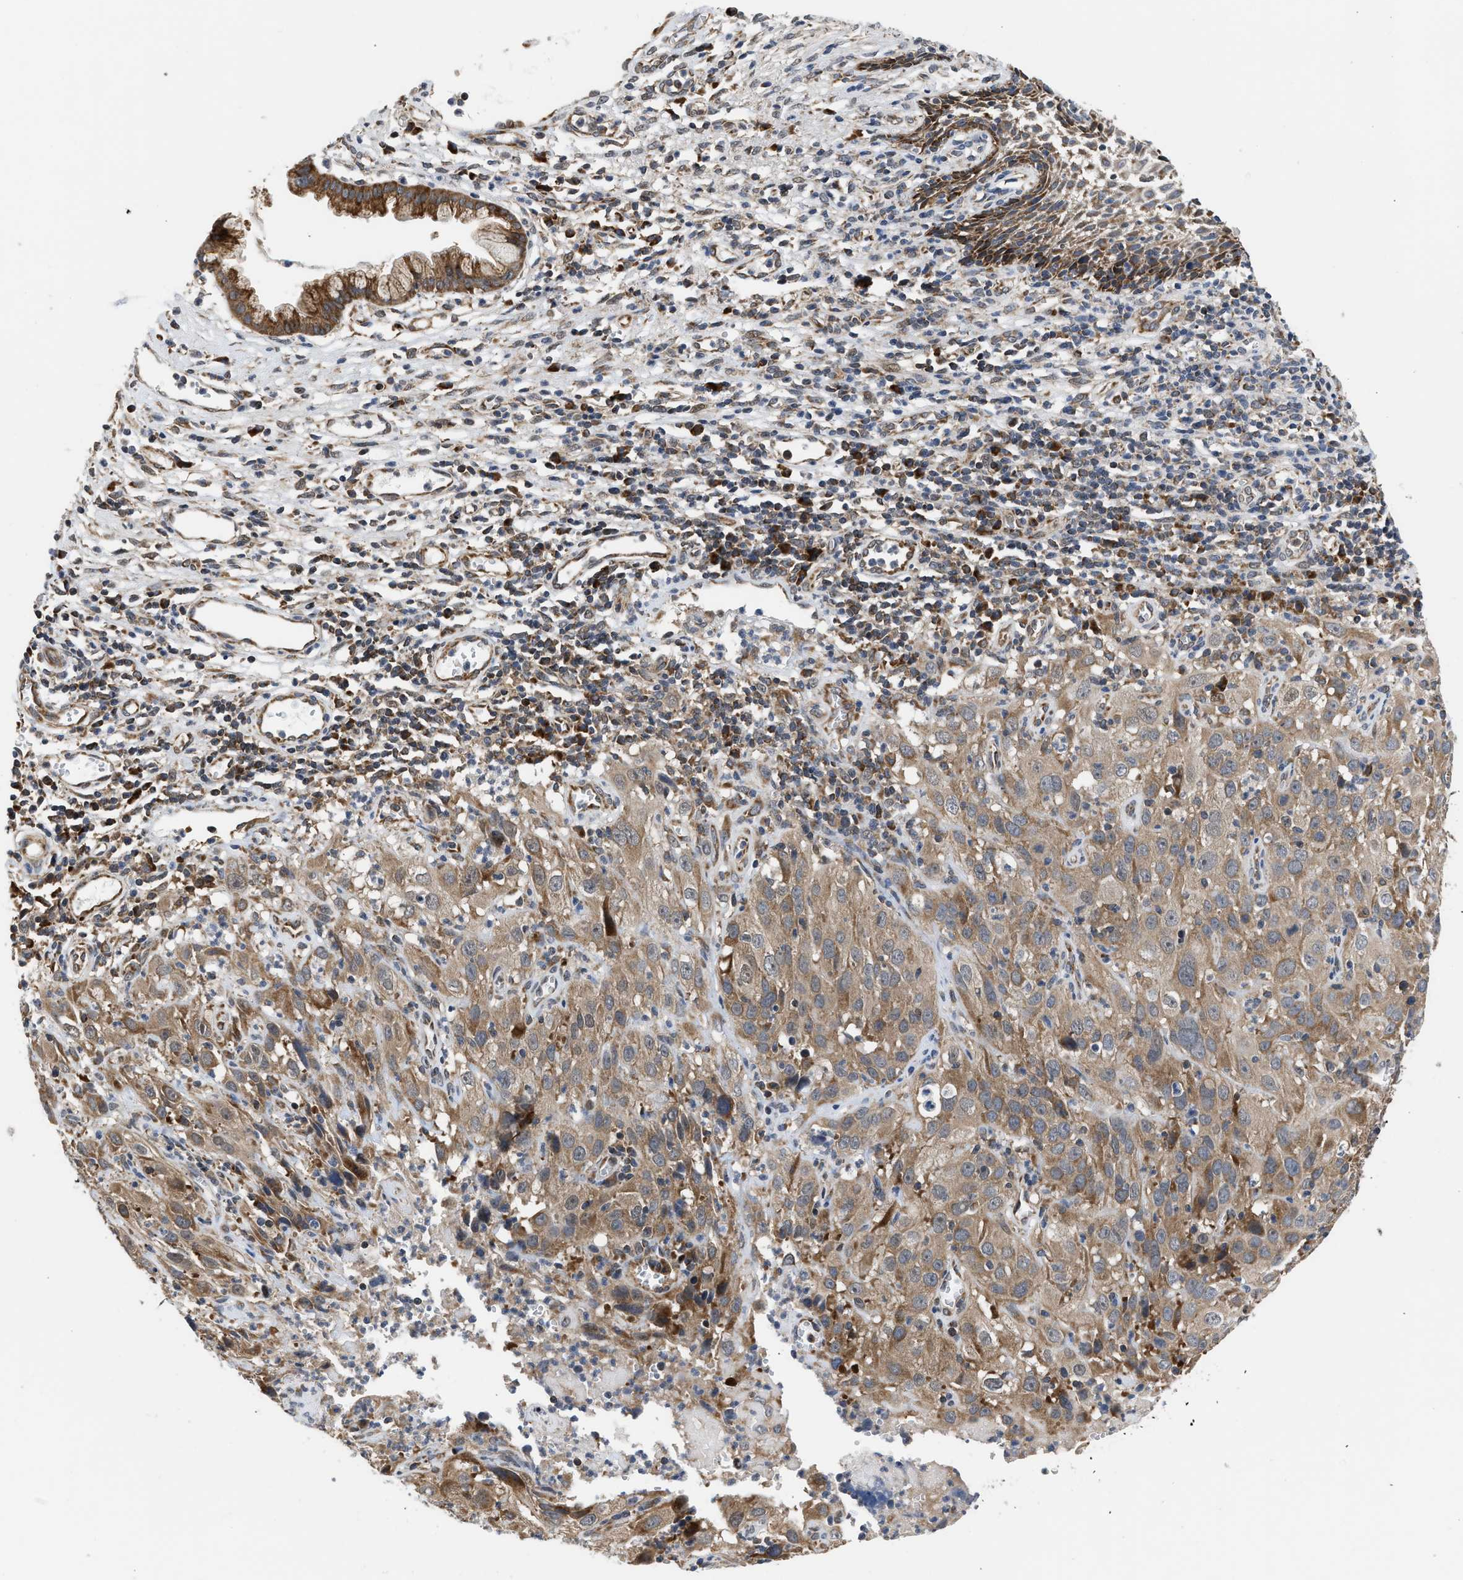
{"staining": {"intensity": "moderate", "quantity": ">75%", "location": "cytoplasmic/membranous"}, "tissue": "cervical cancer", "cell_type": "Tumor cells", "image_type": "cancer", "snomed": [{"axis": "morphology", "description": "Squamous cell carcinoma, NOS"}, {"axis": "topography", "description": "Cervix"}], "caption": "Immunohistochemical staining of cervical cancer reveals moderate cytoplasmic/membranous protein positivity in about >75% of tumor cells.", "gene": "POLG2", "patient": {"sex": "female", "age": 32}}